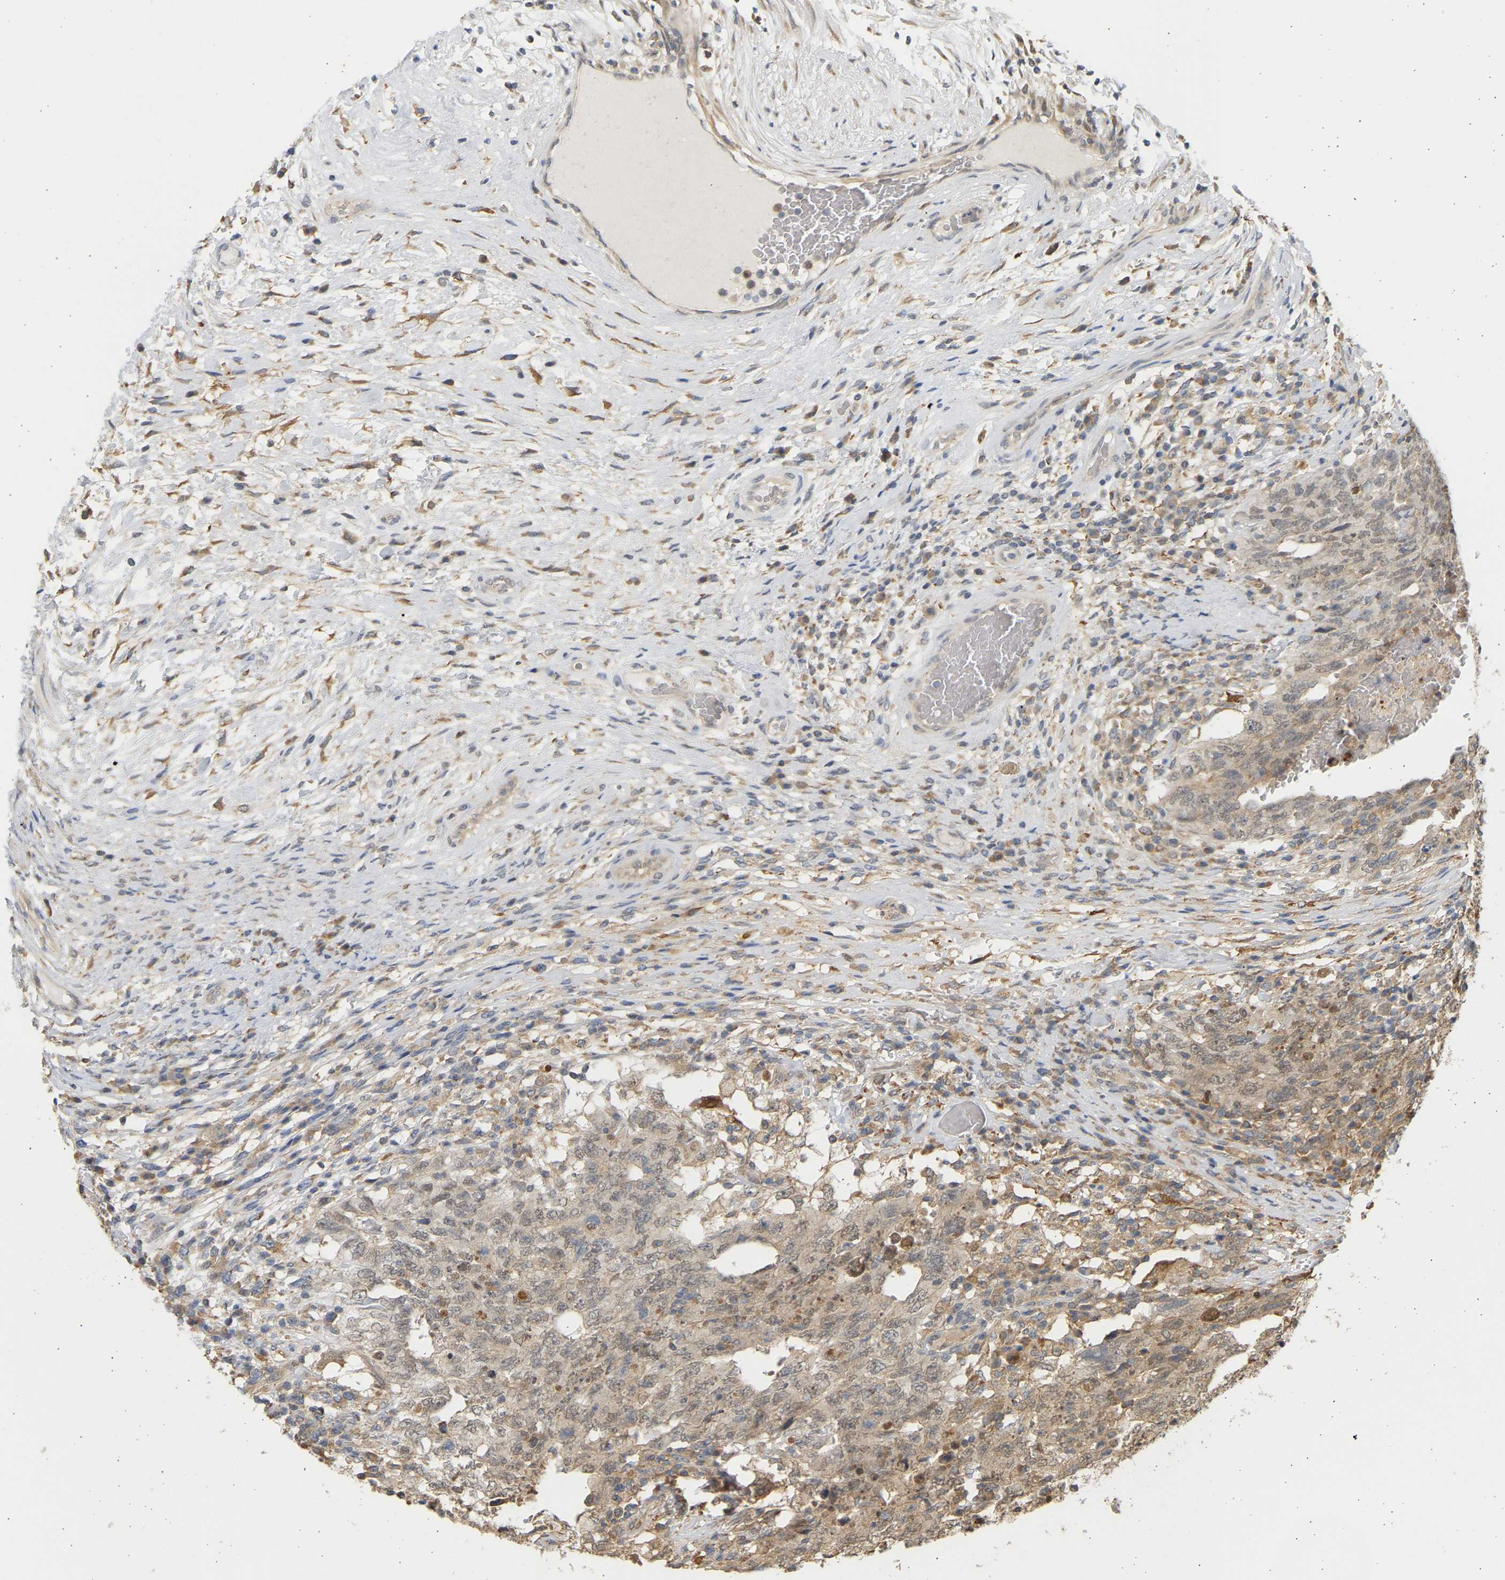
{"staining": {"intensity": "weak", "quantity": "25%-75%", "location": "cytoplasmic/membranous,nuclear"}, "tissue": "testis cancer", "cell_type": "Tumor cells", "image_type": "cancer", "snomed": [{"axis": "morphology", "description": "Carcinoma, Embryonal, NOS"}, {"axis": "topography", "description": "Testis"}], "caption": "High-magnification brightfield microscopy of testis cancer (embryonal carcinoma) stained with DAB (brown) and counterstained with hematoxylin (blue). tumor cells exhibit weak cytoplasmic/membranous and nuclear positivity is present in approximately25%-75% of cells.", "gene": "B4GALT6", "patient": {"sex": "male", "age": 26}}